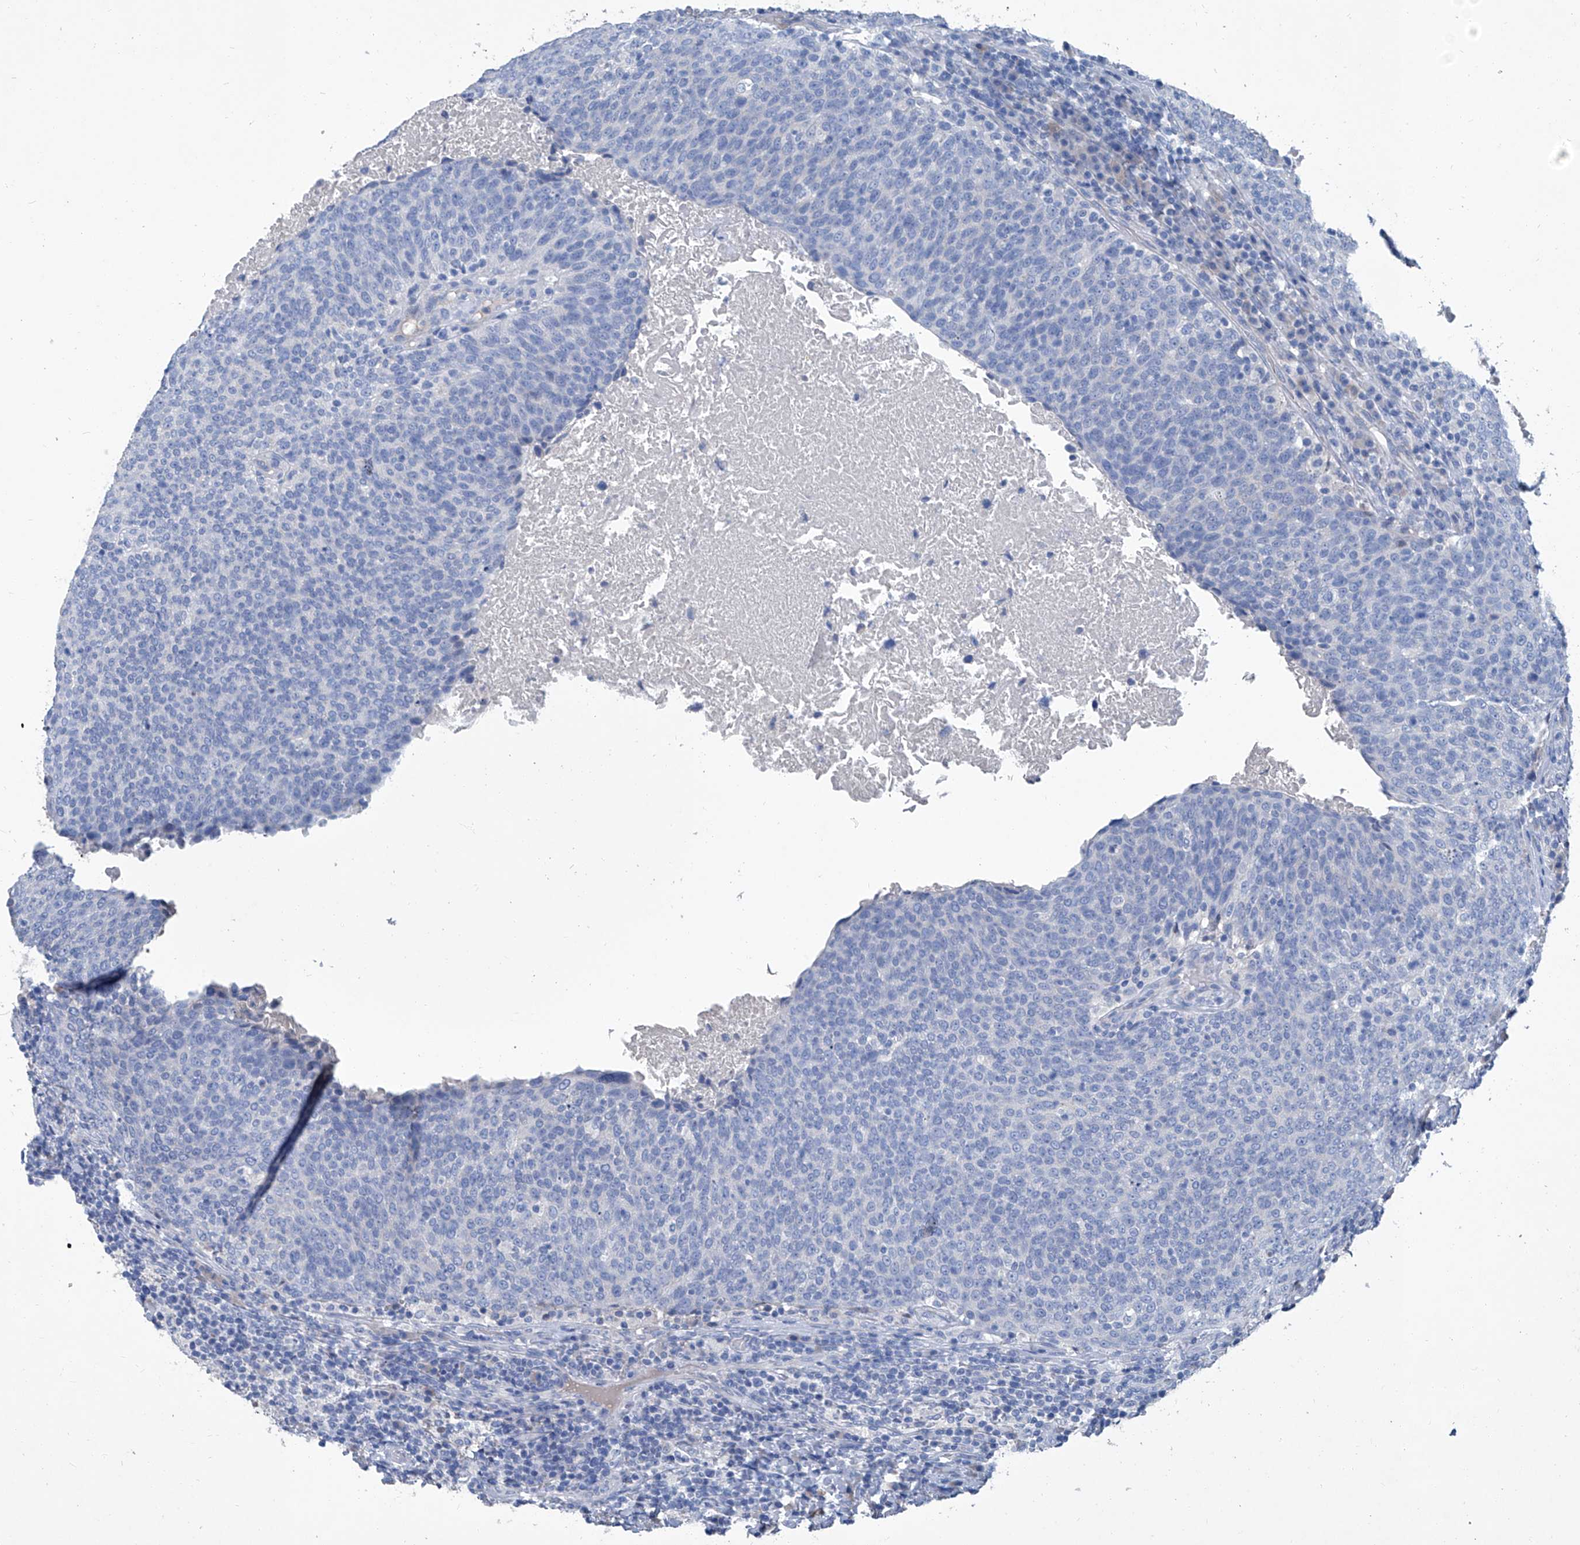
{"staining": {"intensity": "negative", "quantity": "none", "location": "none"}, "tissue": "head and neck cancer", "cell_type": "Tumor cells", "image_type": "cancer", "snomed": [{"axis": "morphology", "description": "Squamous cell carcinoma, NOS"}, {"axis": "morphology", "description": "Squamous cell carcinoma, metastatic, NOS"}, {"axis": "topography", "description": "Lymph node"}, {"axis": "topography", "description": "Head-Neck"}], "caption": "Human head and neck cancer (metastatic squamous cell carcinoma) stained for a protein using immunohistochemistry (IHC) shows no positivity in tumor cells.", "gene": "MTARC1", "patient": {"sex": "male", "age": 62}}